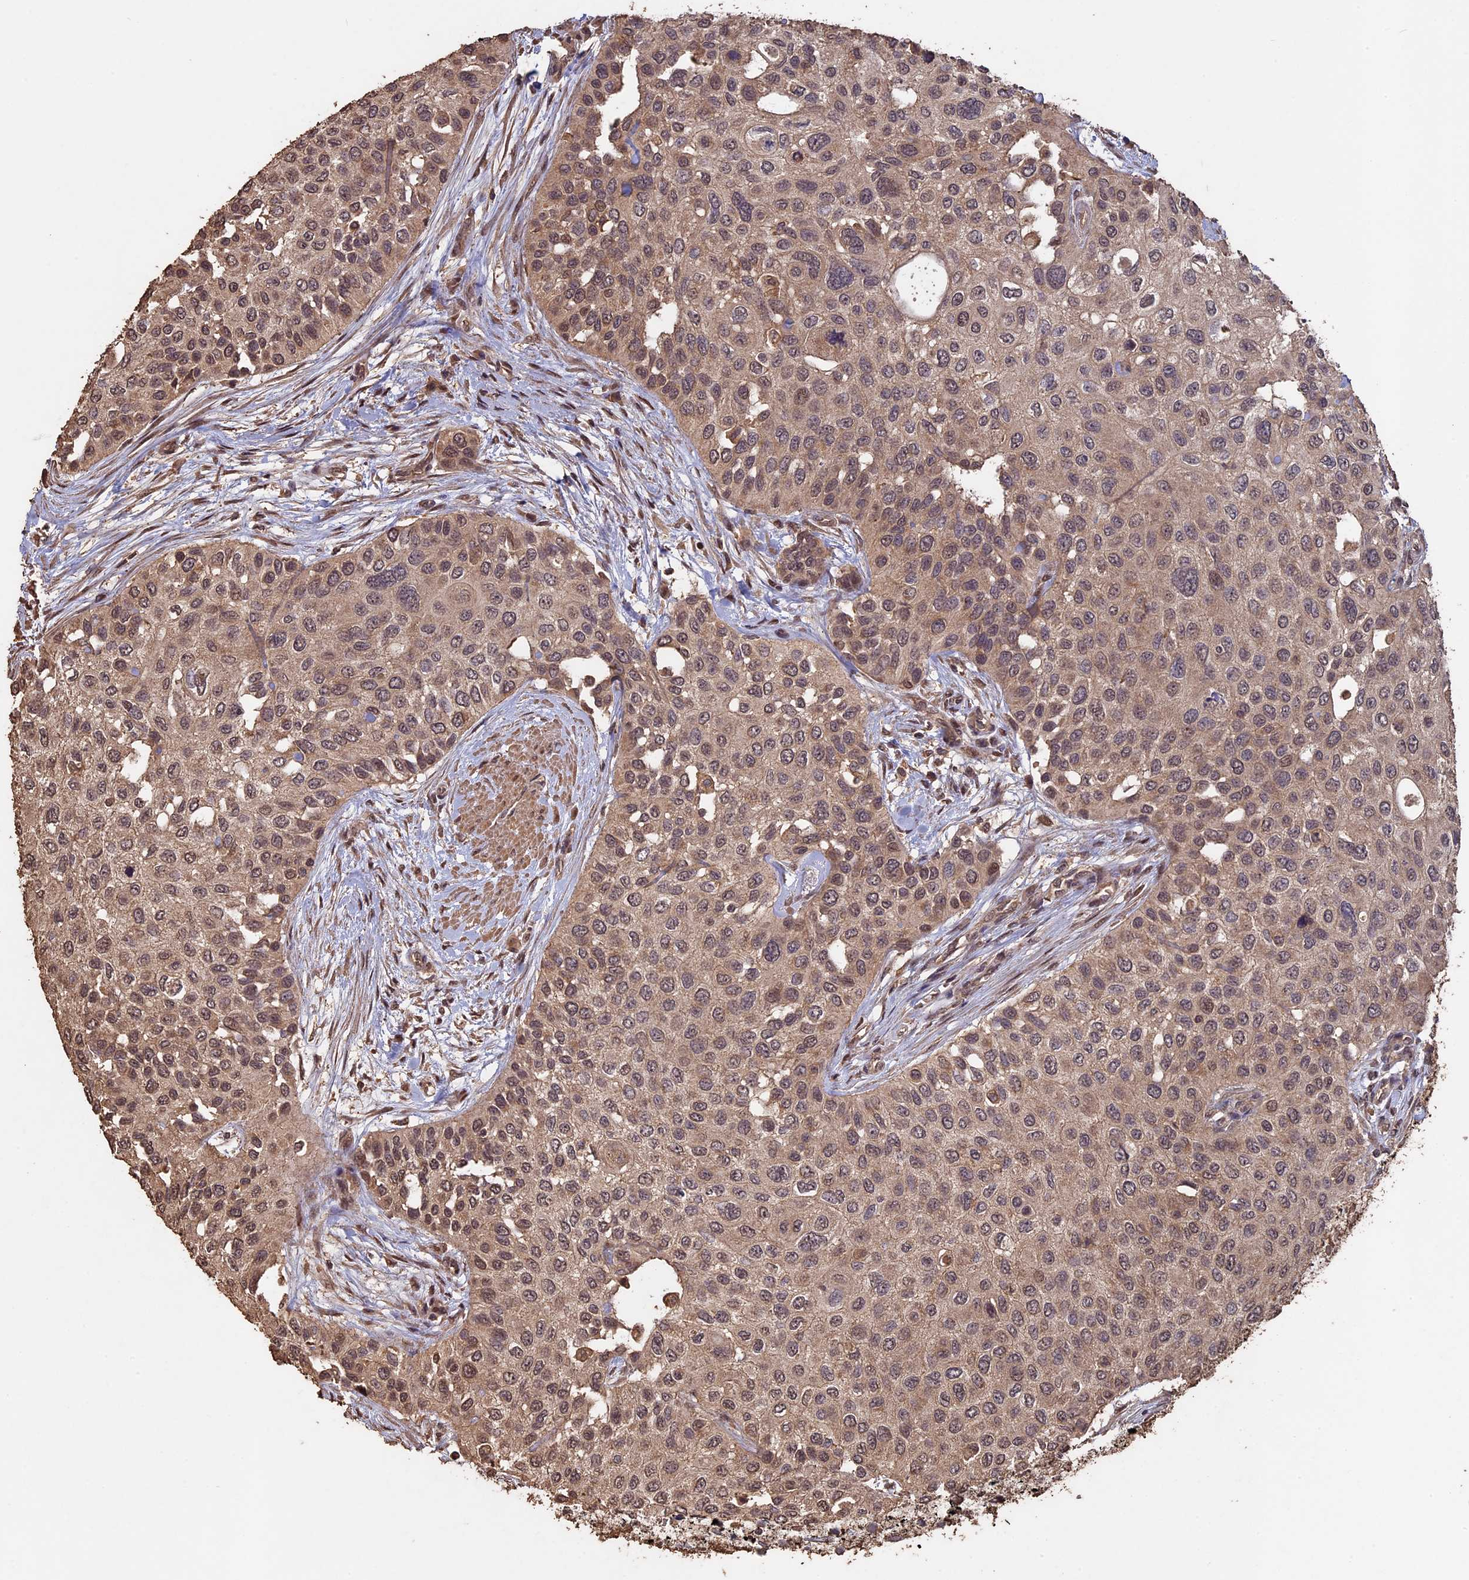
{"staining": {"intensity": "moderate", "quantity": ">75%", "location": "cytoplasmic/membranous,nuclear"}, "tissue": "urothelial cancer", "cell_type": "Tumor cells", "image_type": "cancer", "snomed": [{"axis": "morphology", "description": "Normal tissue, NOS"}, {"axis": "morphology", "description": "Urothelial carcinoma, High grade"}, {"axis": "topography", "description": "Vascular tissue"}, {"axis": "topography", "description": "Urinary bladder"}], "caption": "High-grade urothelial carcinoma stained for a protein shows moderate cytoplasmic/membranous and nuclear positivity in tumor cells.", "gene": "HUNK", "patient": {"sex": "female", "age": 56}}